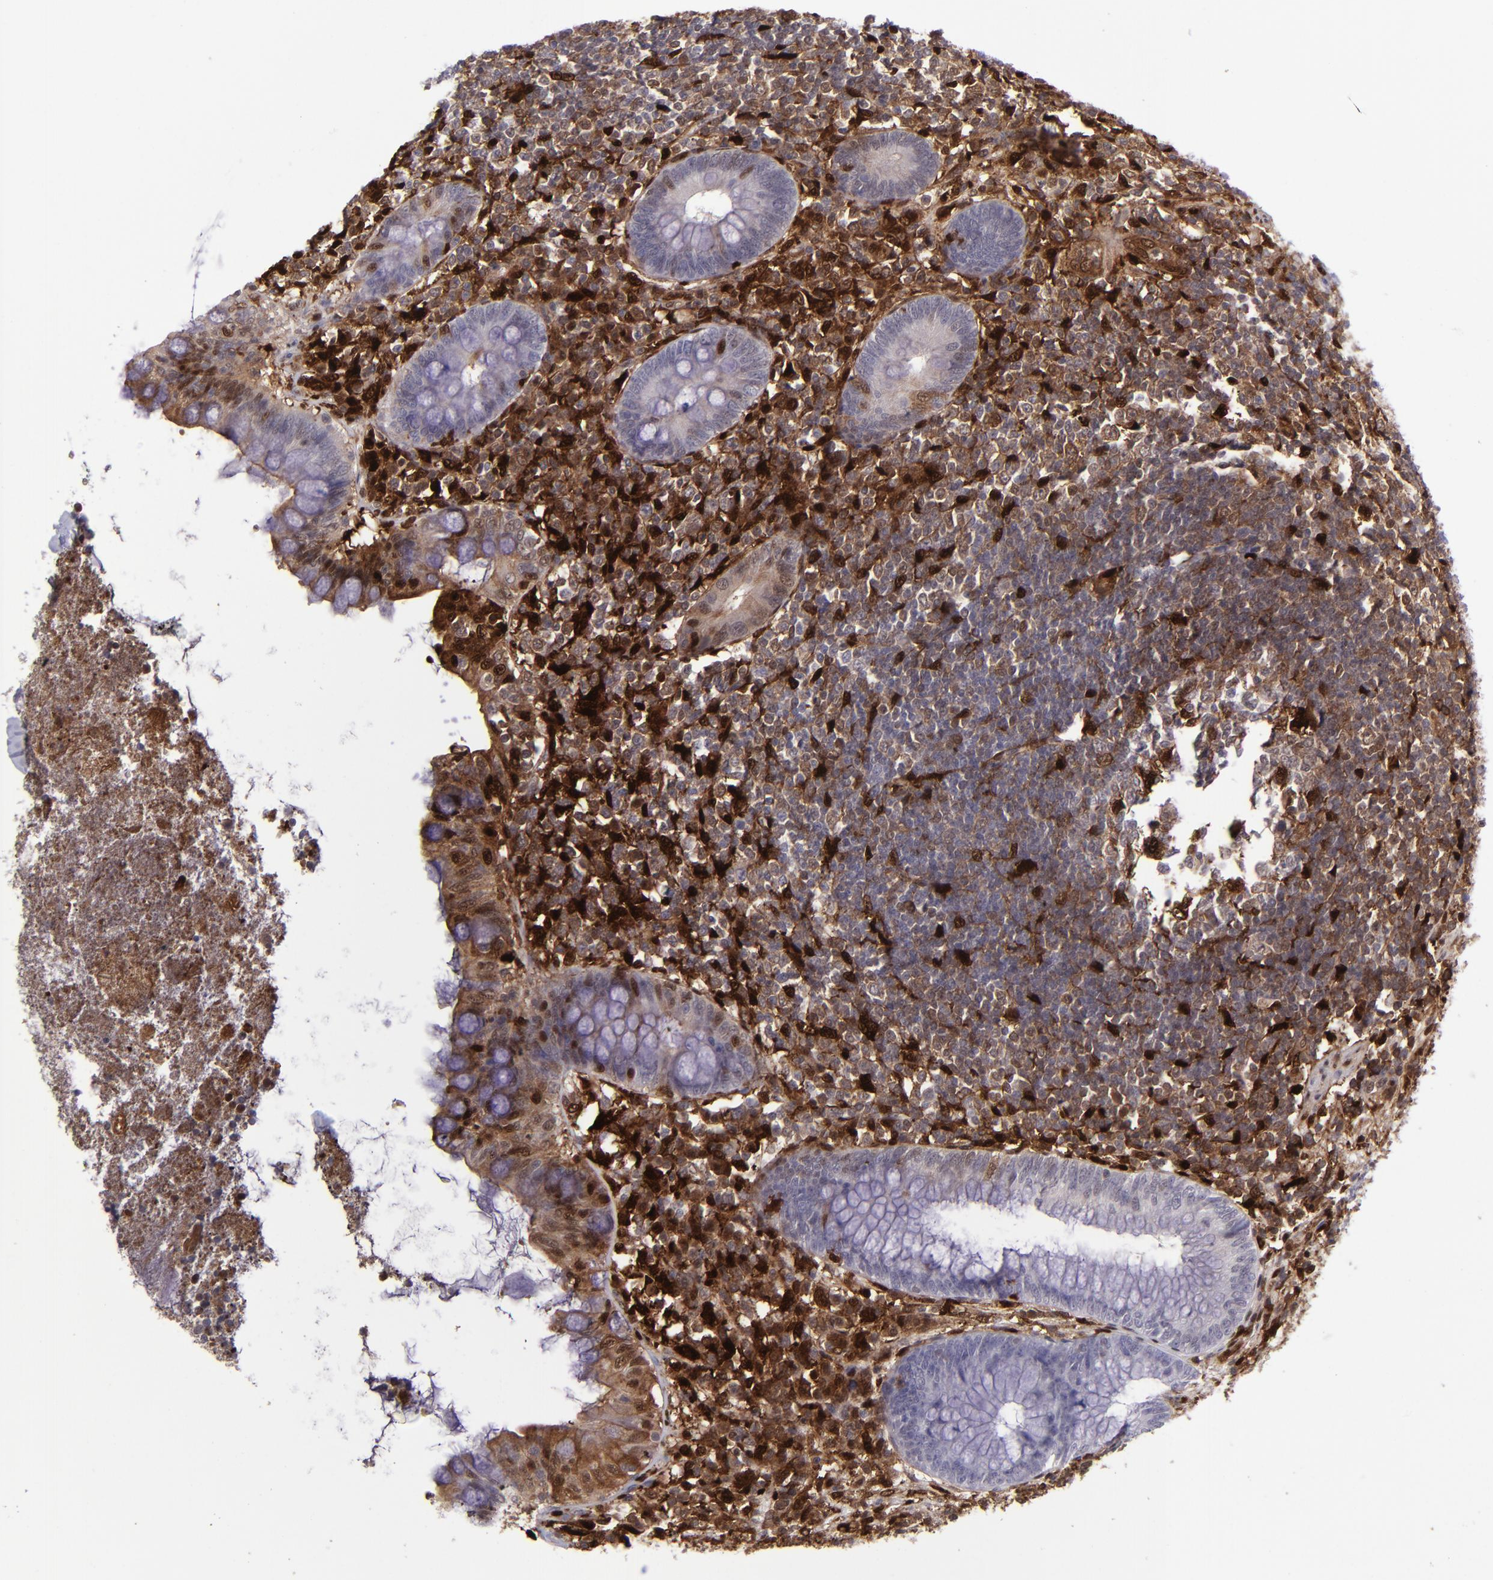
{"staining": {"intensity": "moderate", "quantity": "<25%", "location": "cytoplasmic/membranous,nuclear"}, "tissue": "appendix", "cell_type": "Glandular cells", "image_type": "normal", "snomed": [{"axis": "morphology", "description": "Normal tissue, NOS"}, {"axis": "topography", "description": "Appendix"}], "caption": "Appendix stained with IHC demonstrates moderate cytoplasmic/membranous,nuclear expression in about <25% of glandular cells.", "gene": "TYMP", "patient": {"sex": "female", "age": 66}}